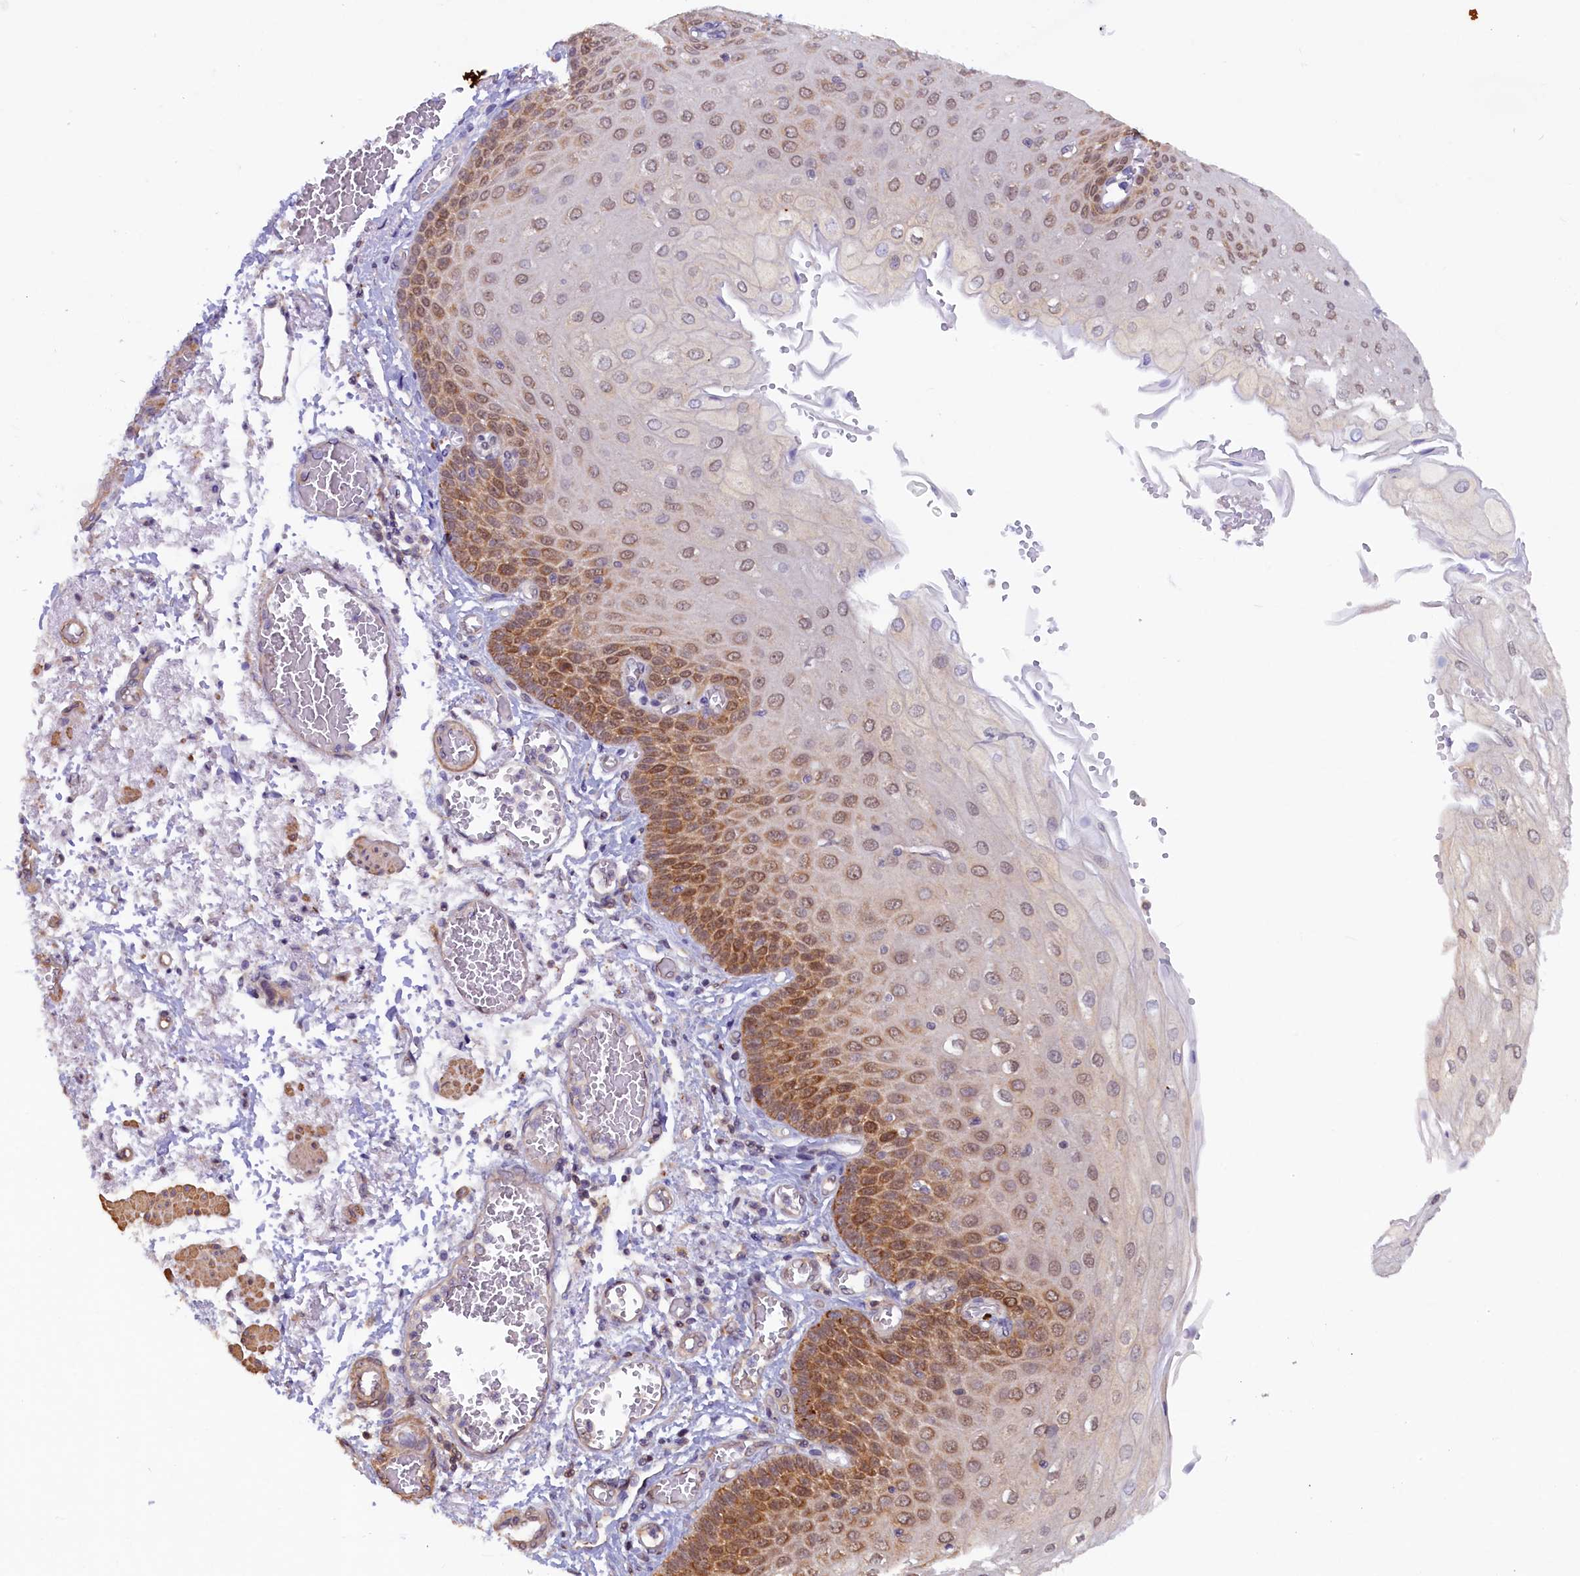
{"staining": {"intensity": "moderate", "quantity": ">75%", "location": "cytoplasmic/membranous,nuclear"}, "tissue": "esophagus", "cell_type": "Squamous epithelial cells", "image_type": "normal", "snomed": [{"axis": "morphology", "description": "Normal tissue, NOS"}, {"axis": "topography", "description": "Esophagus"}], "caption": "About >75% of squamous epithelial cells in normal esophagus exhibit moderate cytoplasmic/membranous,nuclear protein positivity as visualized by brown immunohistochemical staining.", "gene": "JPT2", "patient": {"sex": "male", "age": 81}}